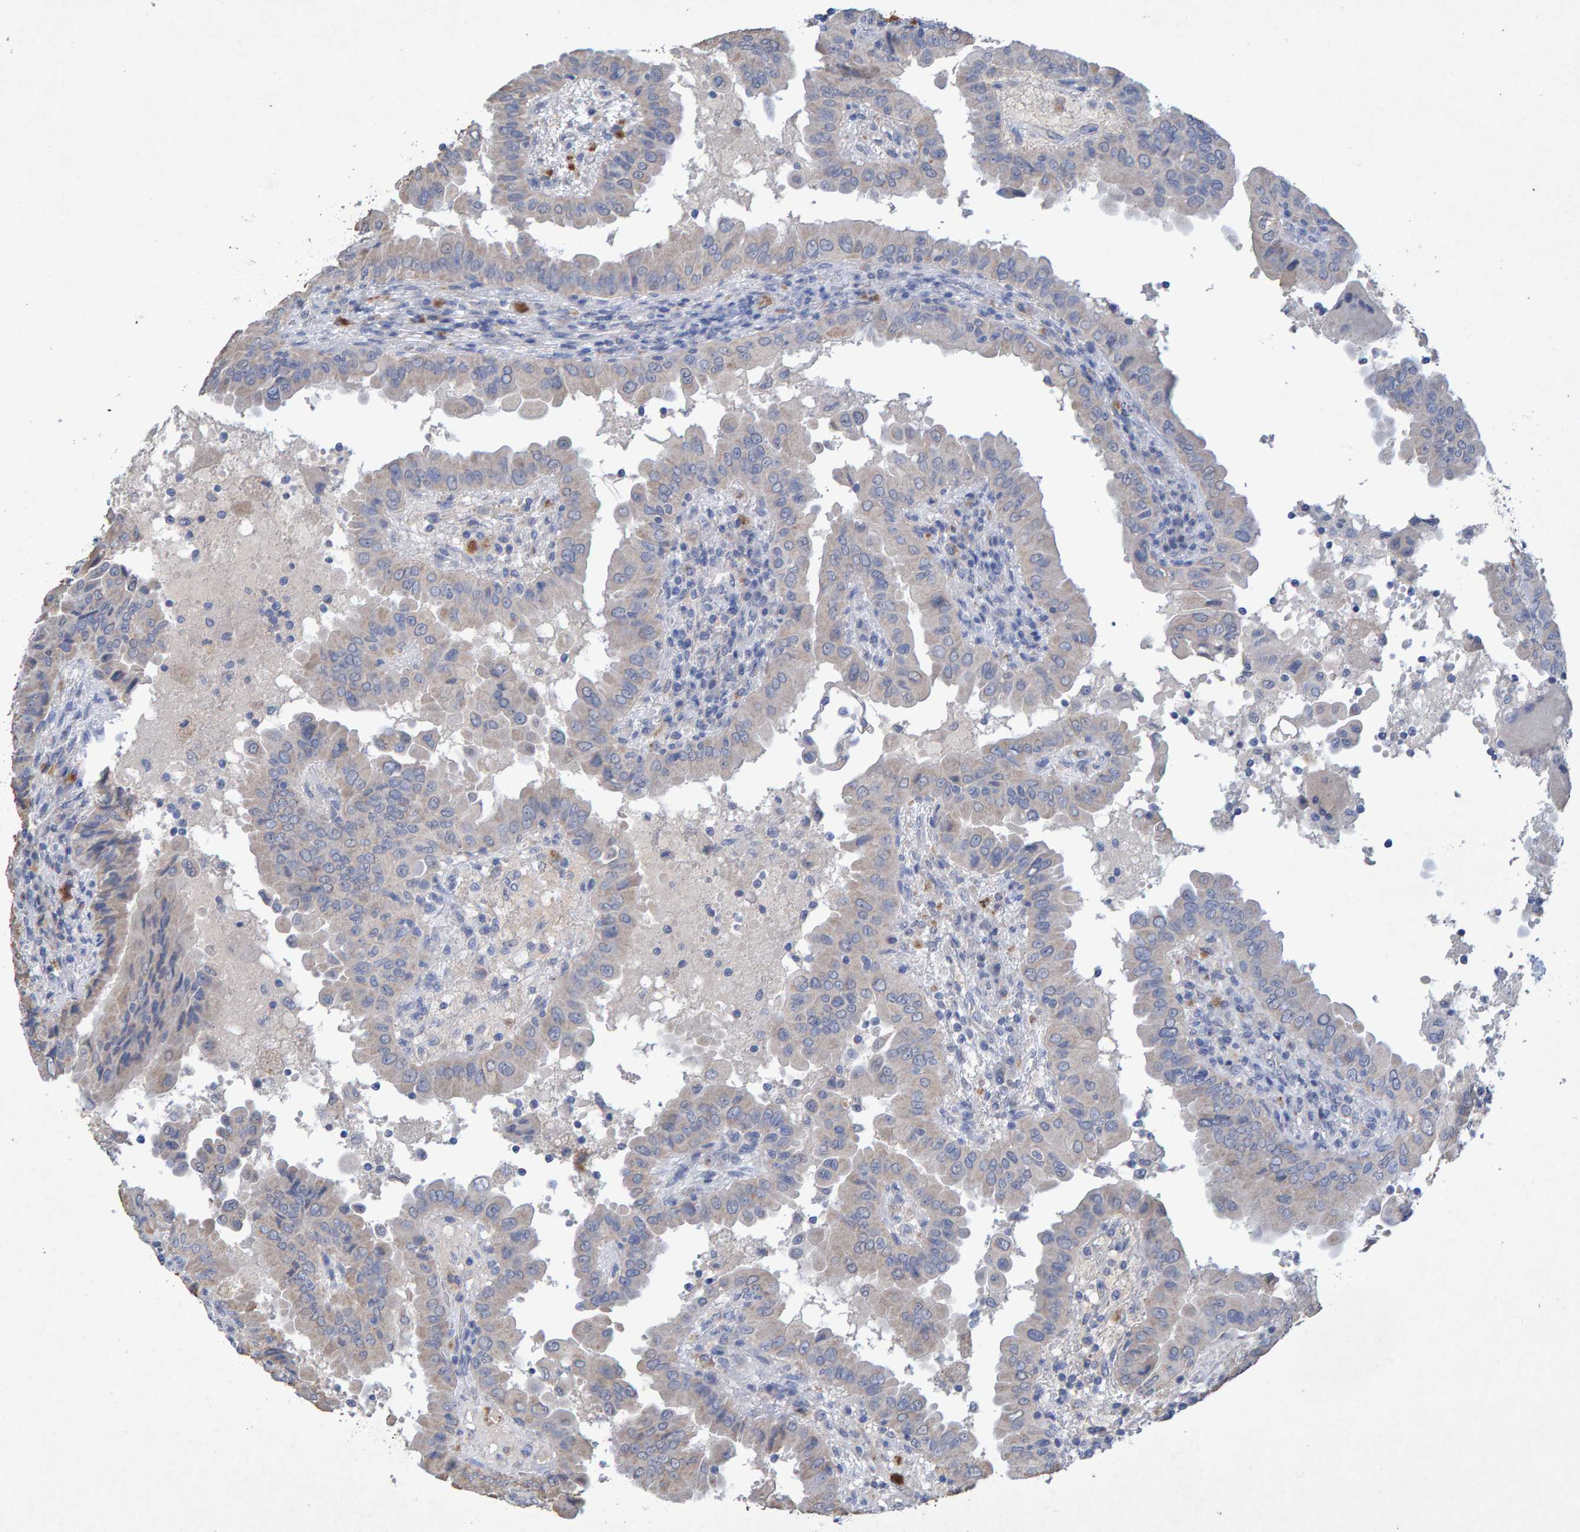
{"staining": {"intensity": "negative", "quantity": "none", "location": "none"}, "tissue": "thyroid cancer", "cell_type": "Tumor cells", "image_type": "cancer", "snomed": [{"axis": "morphology", "description": "Papillary adenocarcinoma, NOS"}, {"axis": "topography", "description": "Thyroid gland"}], "caption": "Tumor cells are negative for brown protein staining in thyroid cancer.", "gene": "CTH", "patient": {"sex": "male", "age": 33}}